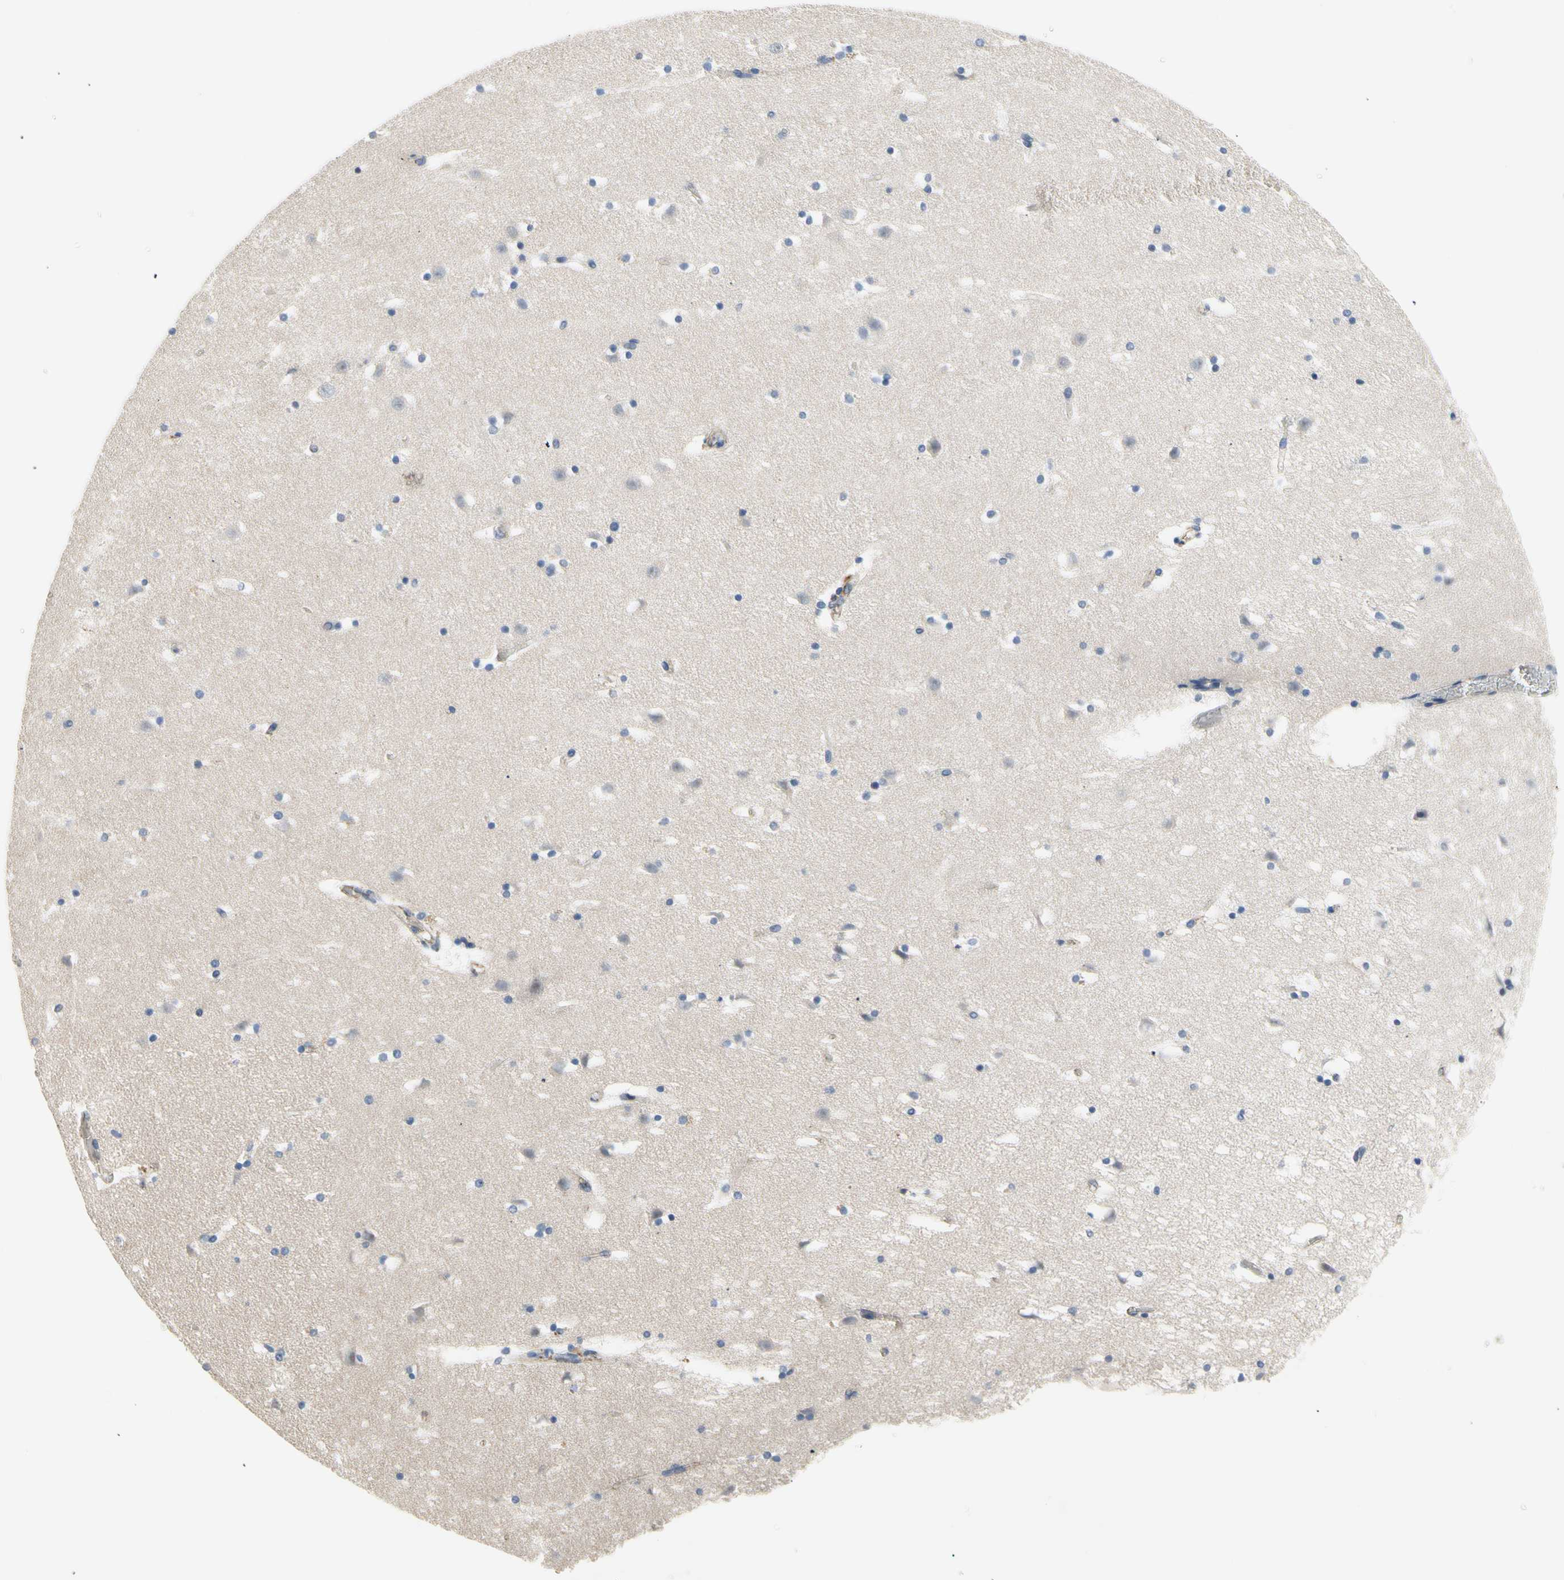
{"staining": {"intensity": "weak", "quantity": "<25%", "location": "cytoplasmic/membranous"}, "tissue": "caudate", "cell_type": "Glial cells", "image_type": "normal", "snomed": [{"axis": "morphology", "description": "Normal tissue, NOS"}, {"axis": "topography", "description": "Lateral ventricle wall"}], "caption": "Immunohistochemical staining of normal caudate shows no significant positivity in glial cells.", "gene": "LGR6", "patient": {"sex": "male", "age": 45}}